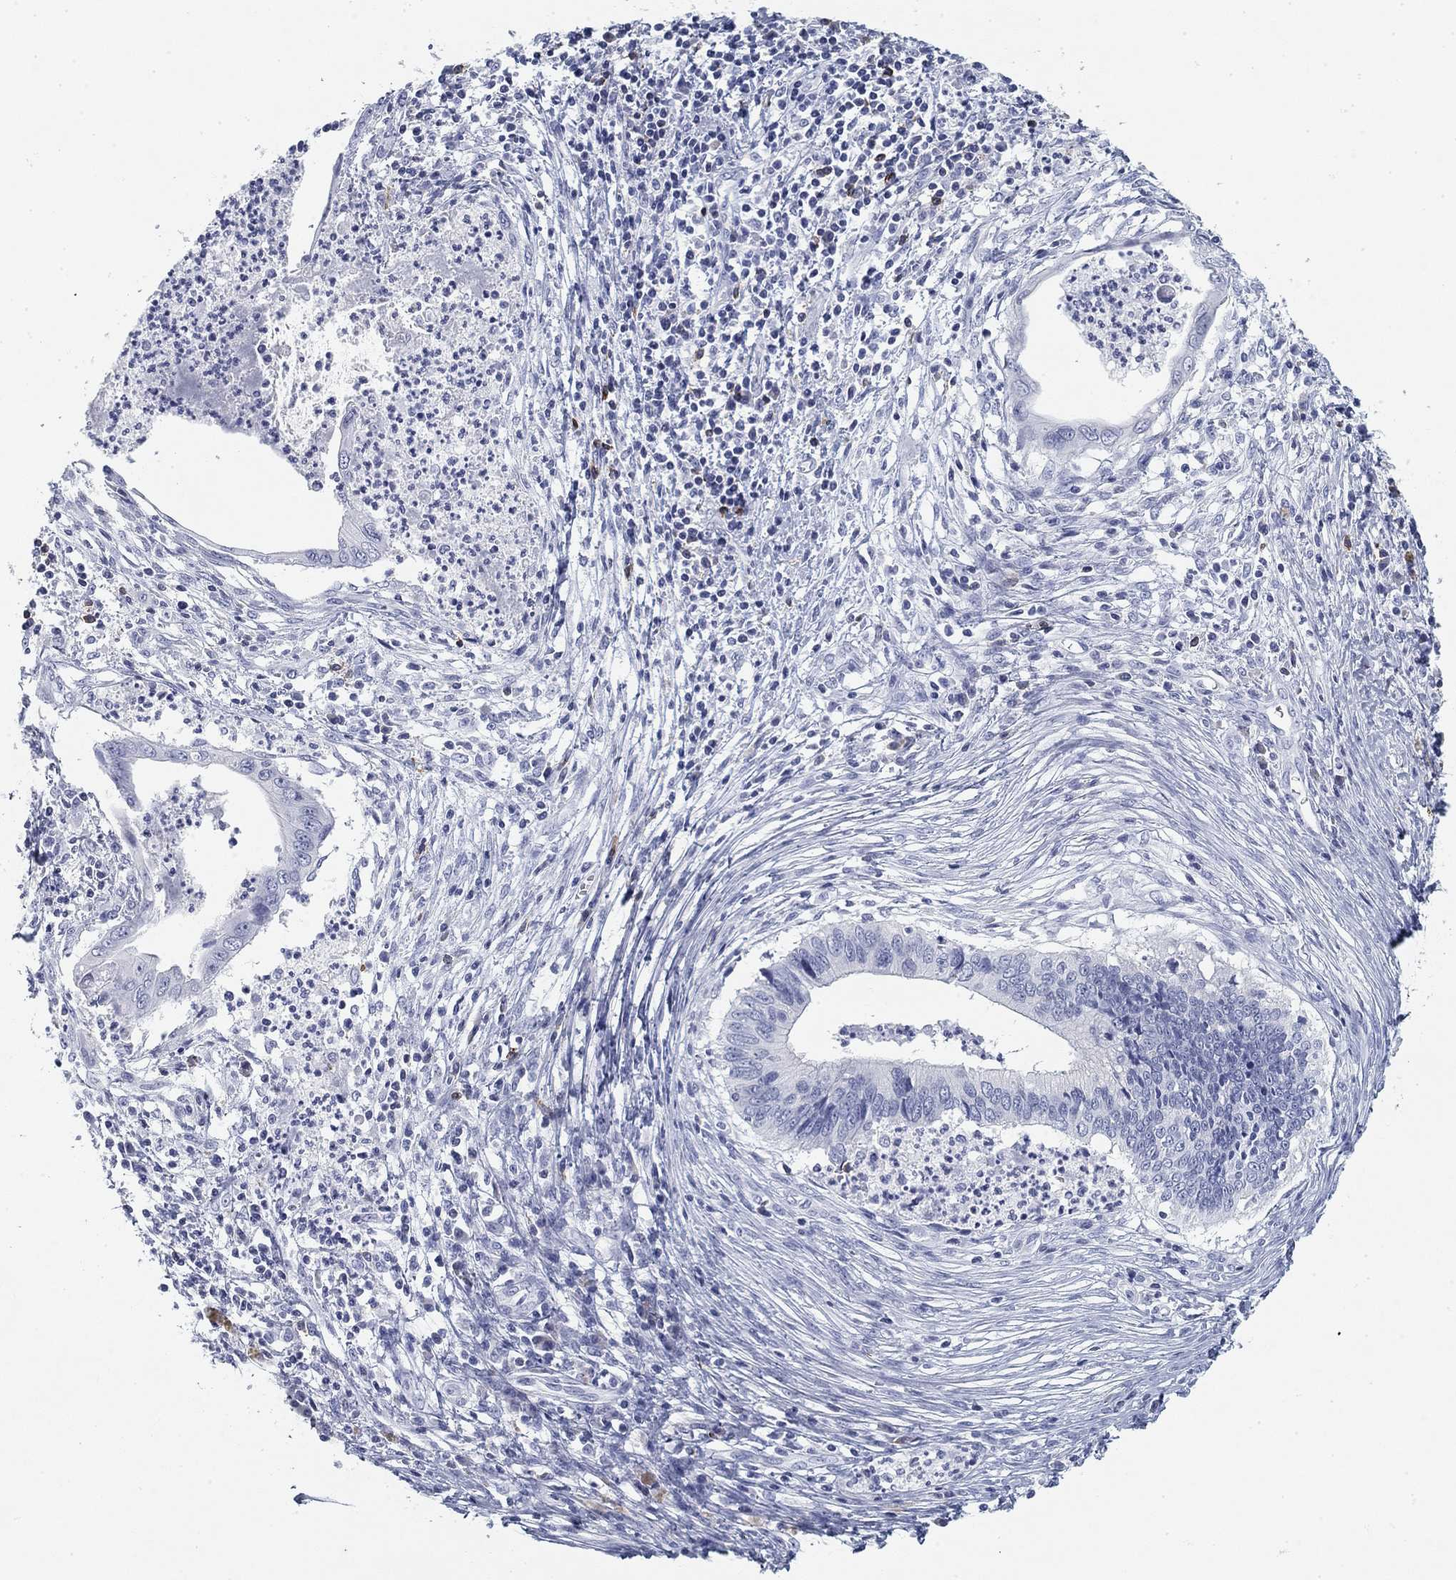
{"staining": {"intensity": "negative", "quantity": "none", "location": "none"}, "tissue": "cervical cancer", "cell_type": "Tumor cells", "image_type": "cancer", "snomed": [{"axis": "morphology", "description": "Adenocarcinoma, NOS"}, {"axis": "topography", "description": "Cervix"}], "caption": "Immunohistochemical staining of human cervical cancer (adenocarcinoma) shows no significant staining in tumor cells.", "gene": "CD79B", "patient": {"sex": "female", "age": 42}}